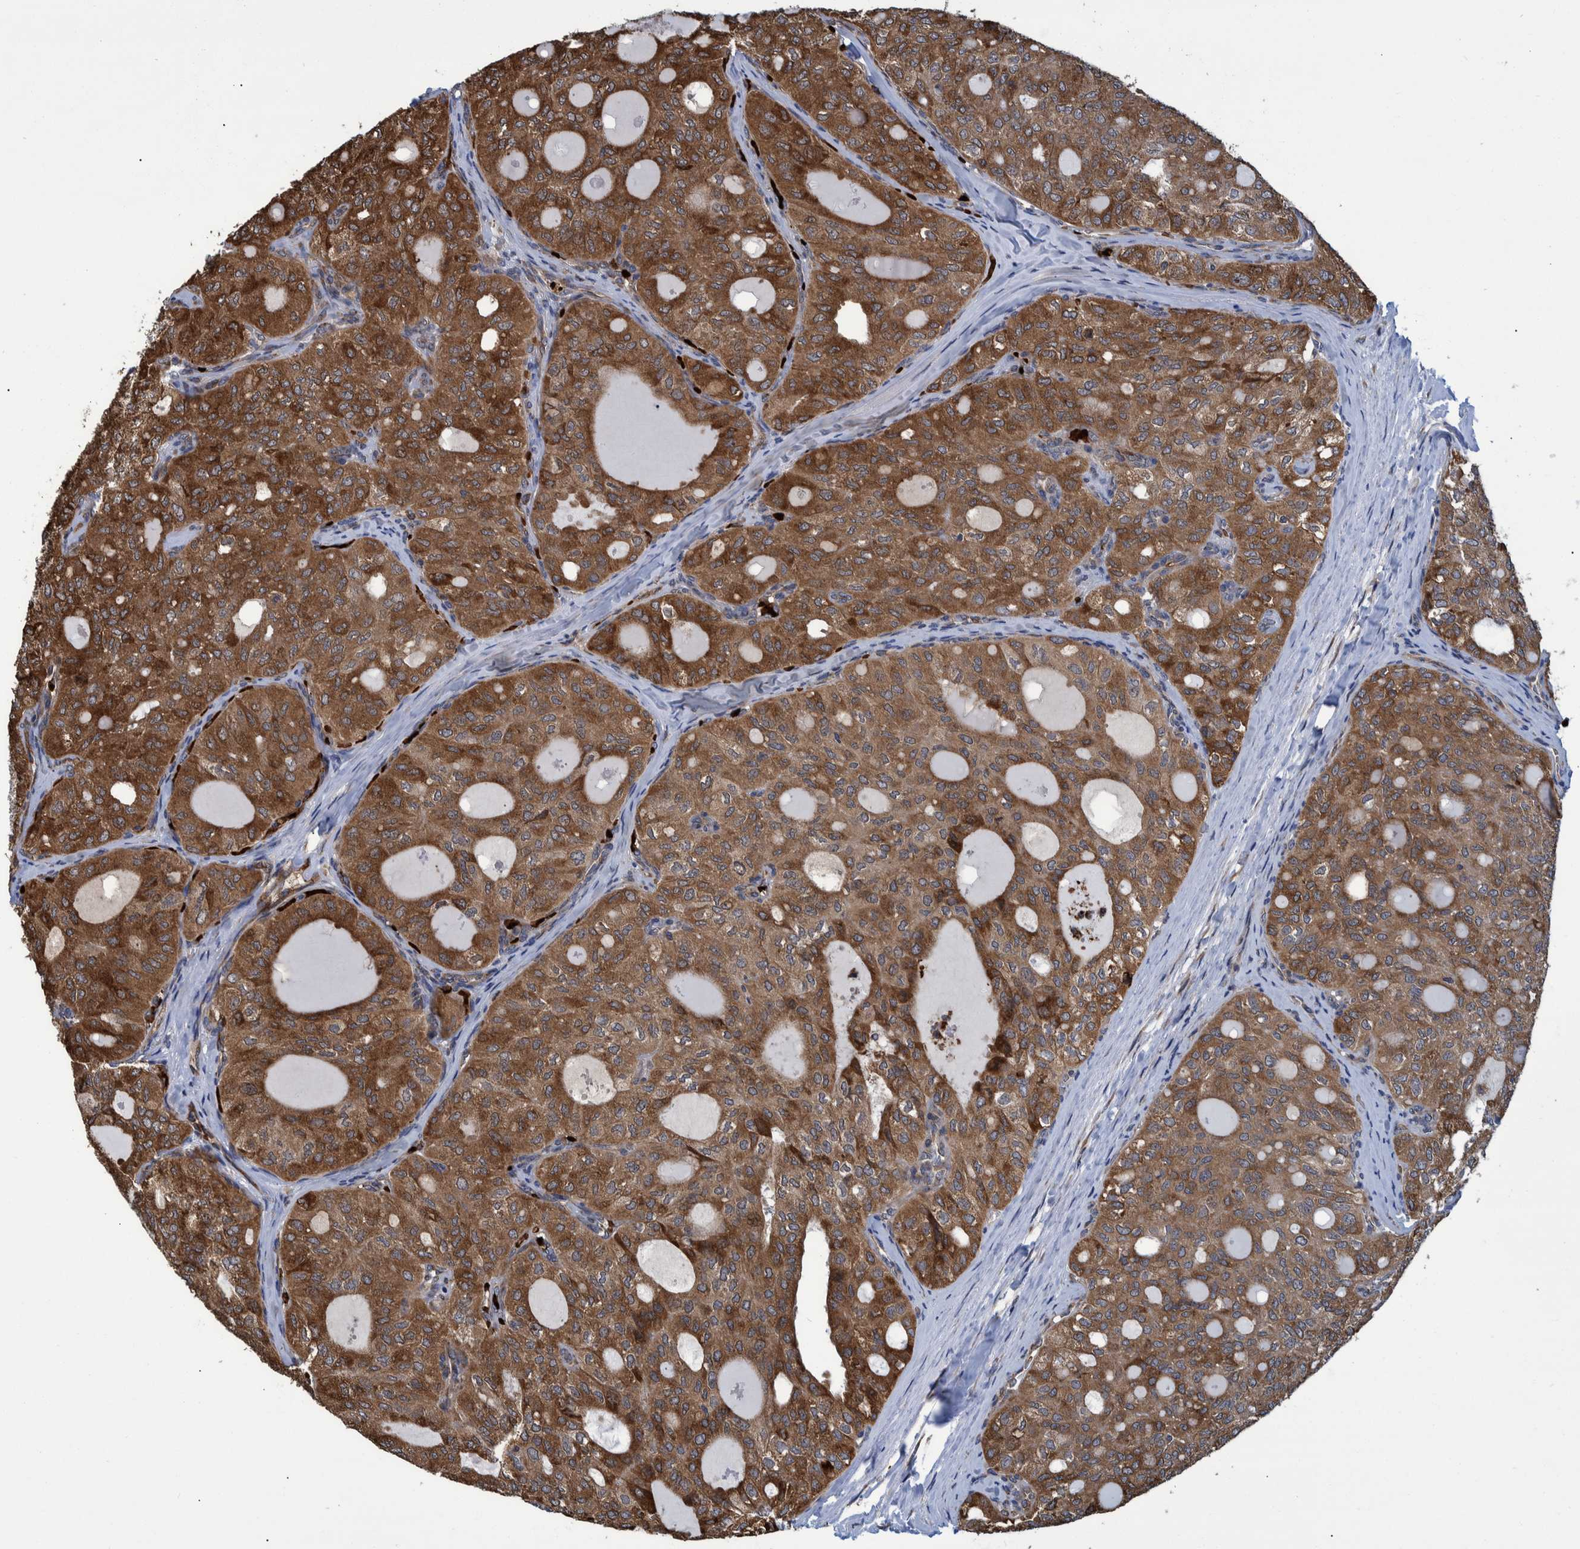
{"staining": {"intensity": "moderate", "quantity": ">75%", "location": "cytoplasmic/membranous"}, "tissue": "thyroid cancer", "cell_type": "Tumor cells", "image_type": "cancer", "snomed": [{"axis": "morphology", "description": "Follicular adenoma carcinoma, NOS"}, {"axis": "topography", "description": "Thyroid gland"}], "caption": "Immunohistochemistry (IHC) (DAB) staining of human thyroid follicular adenoma carcinoma exhibits moderate cytoplasmic/membranous protein positivity in about >75% of tumor cells.", "gene": "SPAG5", "patient": {"sex": "male", "age": 75}}